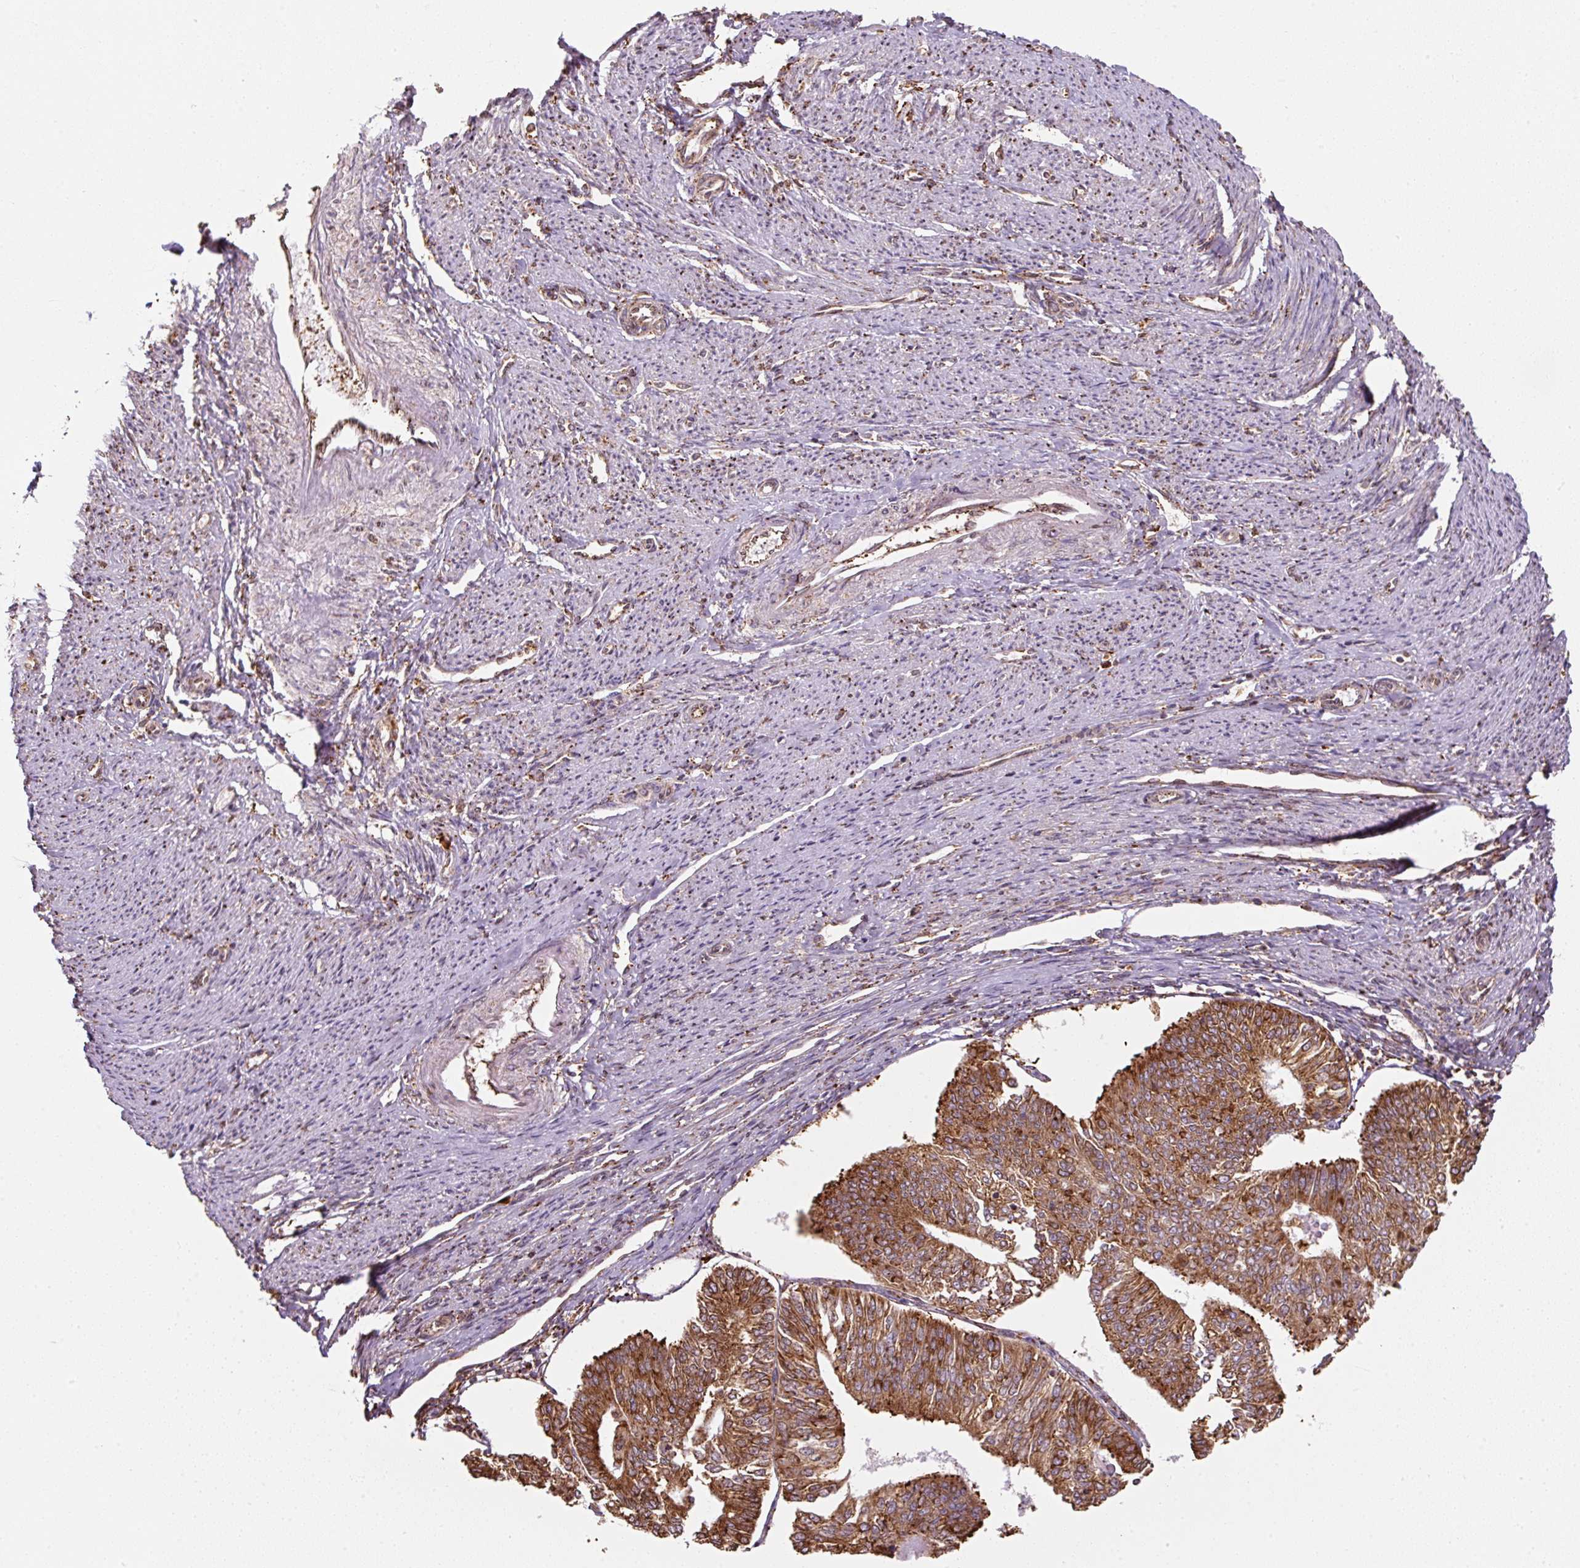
{"staining": {"intensity": "strong", "quantity": ">75%", "location": "cytoplasmic/membranous"}, "tissue": "endometrial cancer", "cell_type": "Tumor cells", "image_type": "cancer", "snomed": [{"axis": "morphology", "description": "Adenocarcinoma, NOS"}, {"axis": "topography", "description": "Endometrium"}], "caption": "Endometrial adenocarcinoma stained with DAB immunohistochemistry shows high levels of strong cytoplasmic/membranous expression in approximately >75% of tumor cells. Nuclei are stained in blue.", "gene": "PRKCSH", "patient": {"sex": "female", "age": 58}}